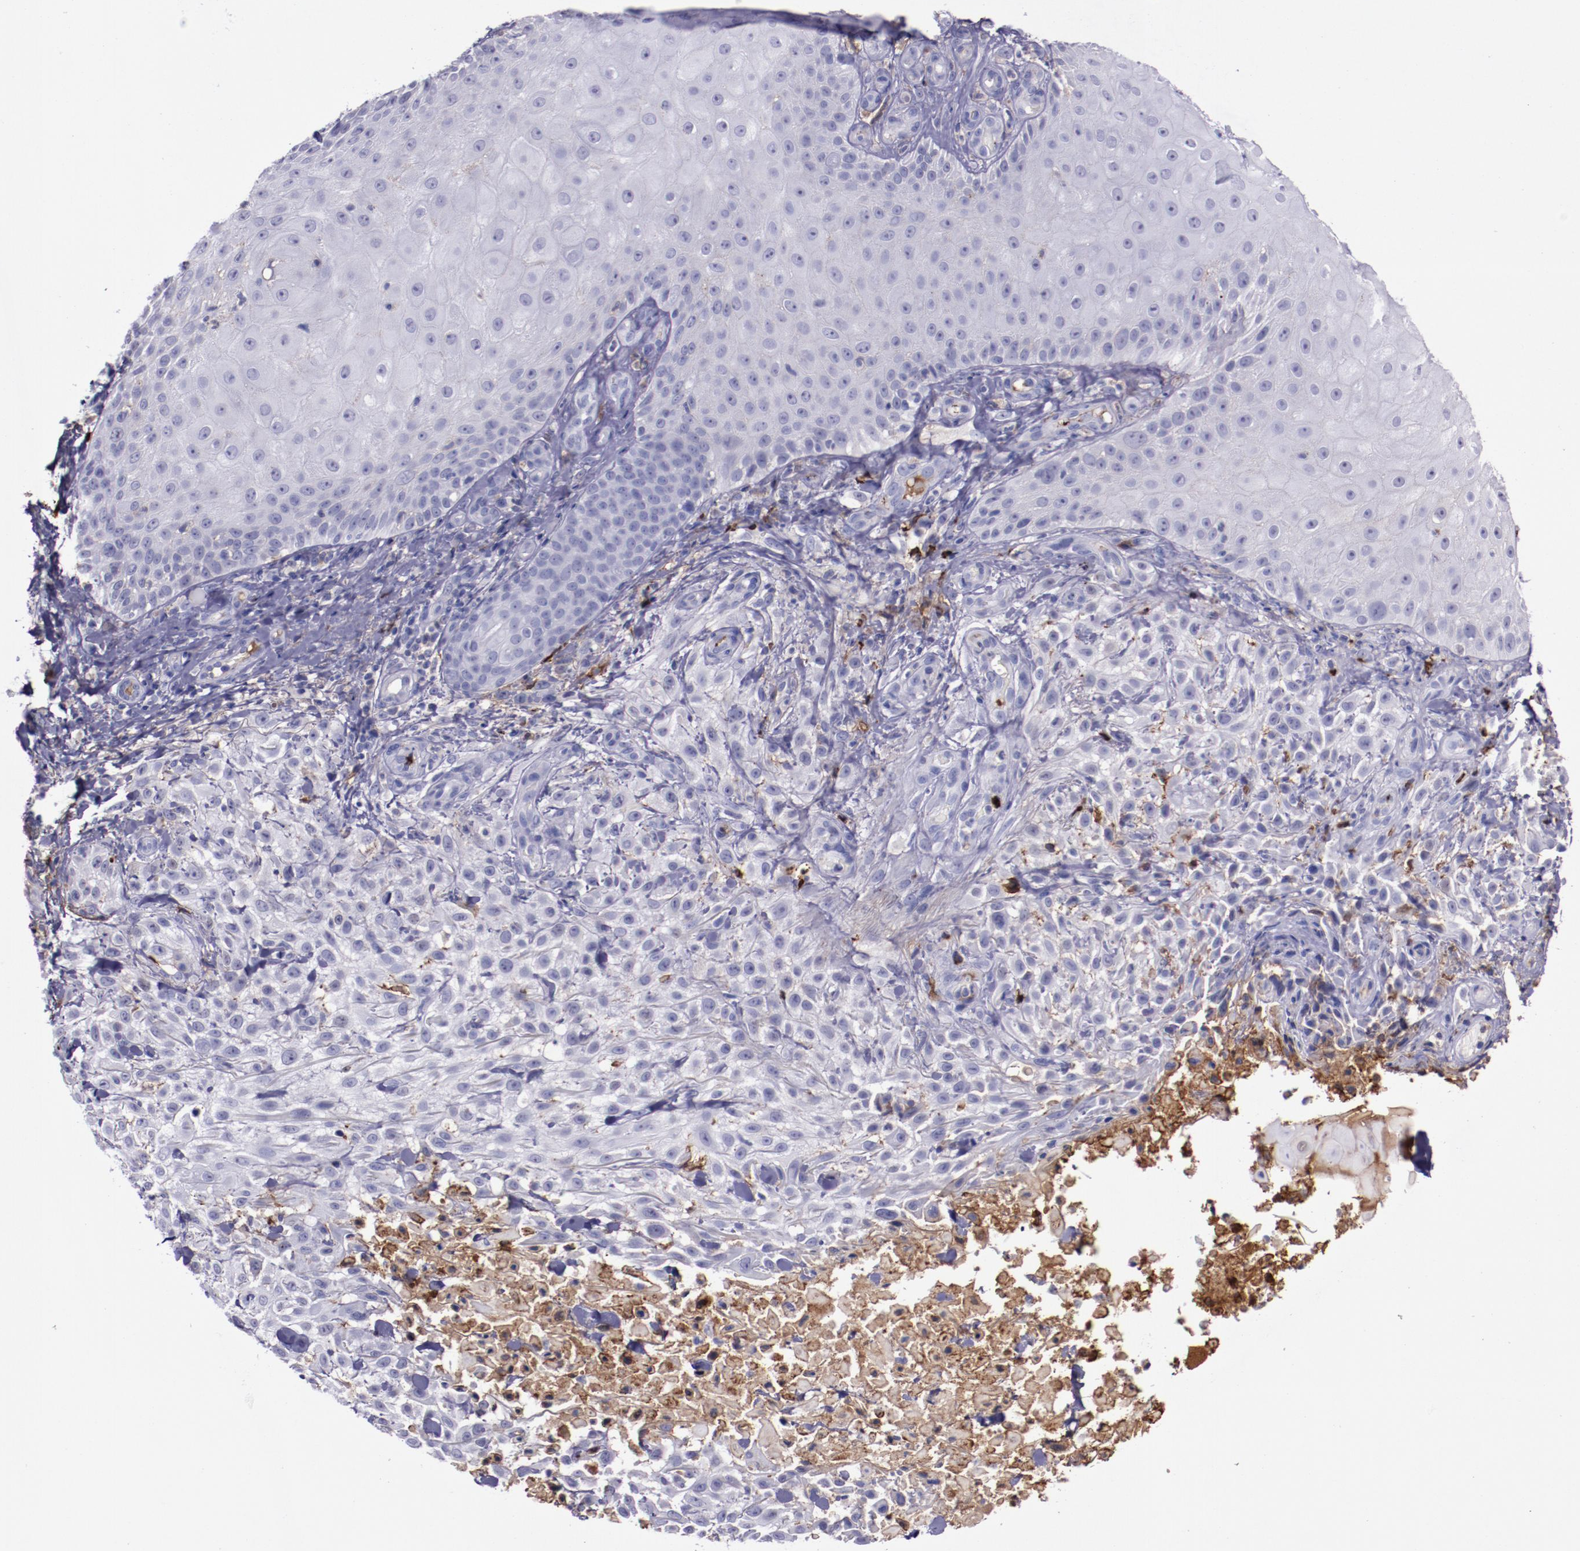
{"staining": {"intensity": "negative", "quantity": "none", "location": "none"}, "tissue": "skin cancer", "cell_type": "Tumor cells", "image_type": "cancer", "snomed": [{"axis": "morphology", "description": "Squamous cell carcinoma, NOS"}, {"axis": "topography", "description": "Skin"}], "caption": "Micrograph shows no protein positivity in tumor cells of skin squamous cell carcinoma tissue.", "gene": "APOH", "patient": {"sex": "female", "age": 42}}